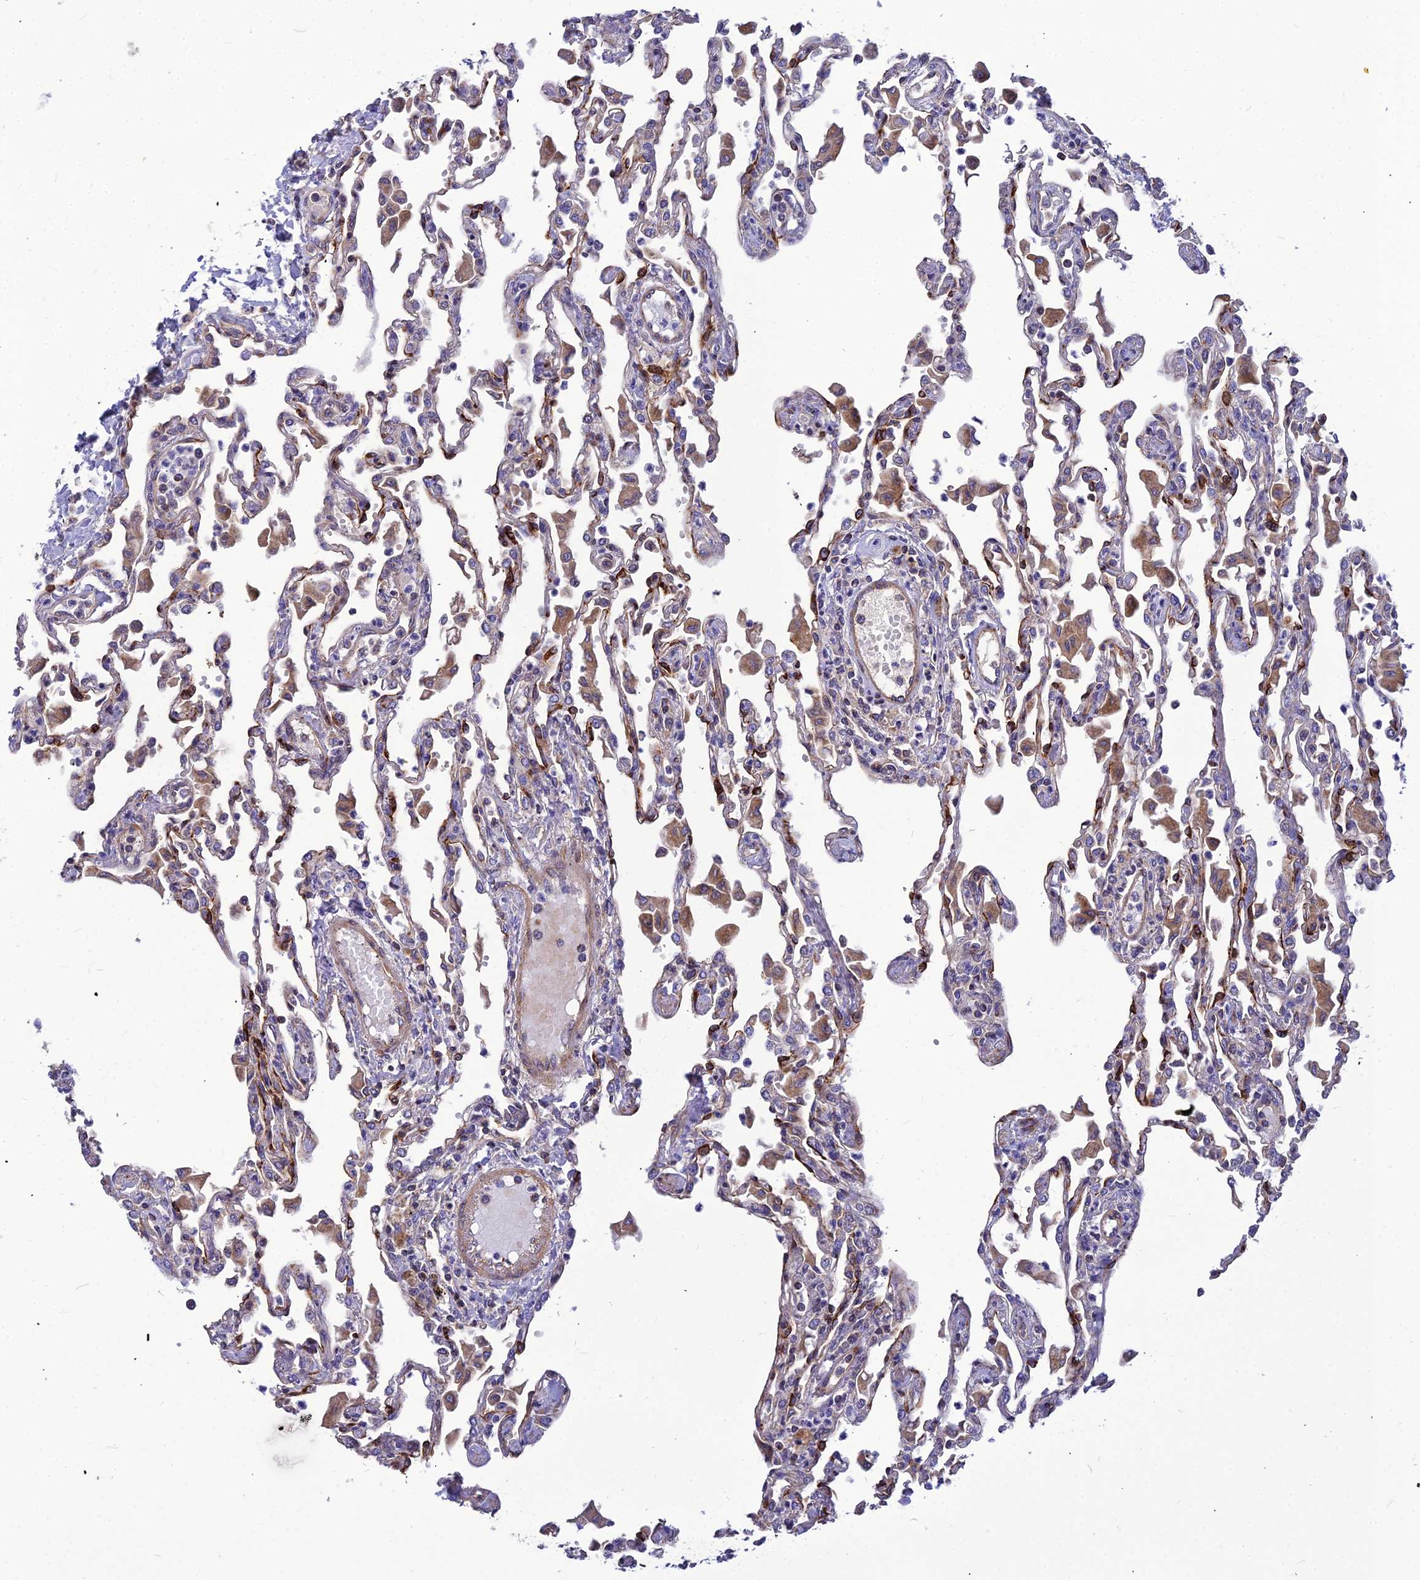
{"staining": {"intensity": "moderate", "quantity": "<25%", "location": "cytoplasmic/membranous"}, "tissue": "lung", "cell_type": "Alveolar cells", "image_type": "normal", "snomed": [{"axis": "morphology", "description": "Normal tissue, NOS"}, {"axis": "topography", "description": "Bronchus"}, {"axis": "topography", "description": "Lung"}], "caption": "Immunohistochemistry (IHC) photomicrograph of benign human lung stained for a protein (brown), which exhibits low levels of moderate cytoplasmic/membranous expression in approximately <25% of alveolar cells.", "gene": "ASPHD1", "patient": {"sex": "female", "age": 49}}